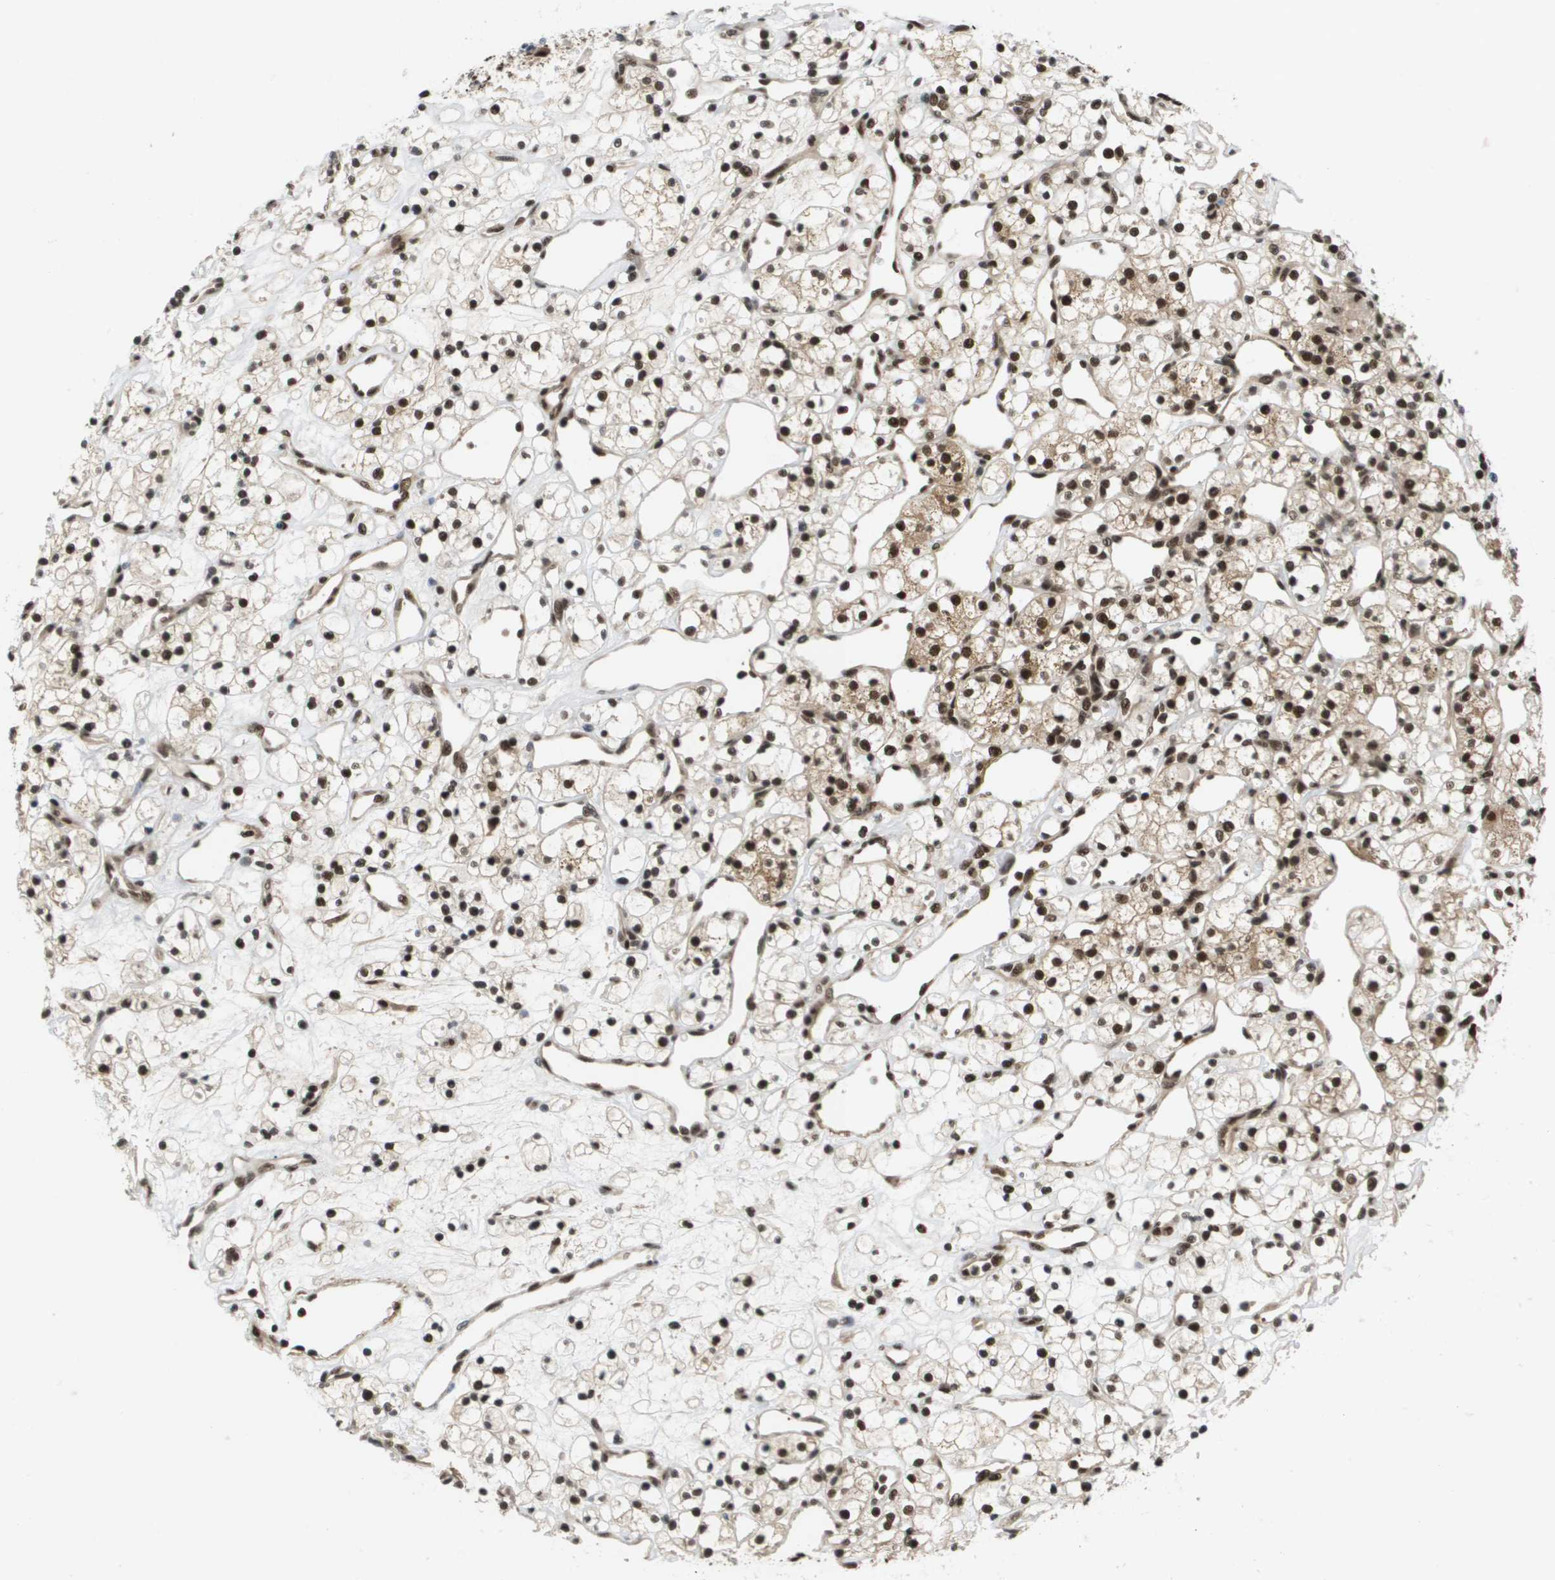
{"staining": {"intensity": "moderate", "quantity": ">75%", "location": "nuclear"}, "tissue": "renal cancer", "cell_type": "Tumor cells", "image_type": "cancer", "snomed": [{"axis": "morphology", "description": "Adenocarcinoma, NOS"}, {"axis": "topography", "description": "Kidney"}], "caption": "The image demonstrates immunohistochemical staining of renal cancer. There is moderate nuclear positivity is identified in about >75% of tumor cells.", "gene": "PRCC", "patient": {"sex": "female", "age": 60}}